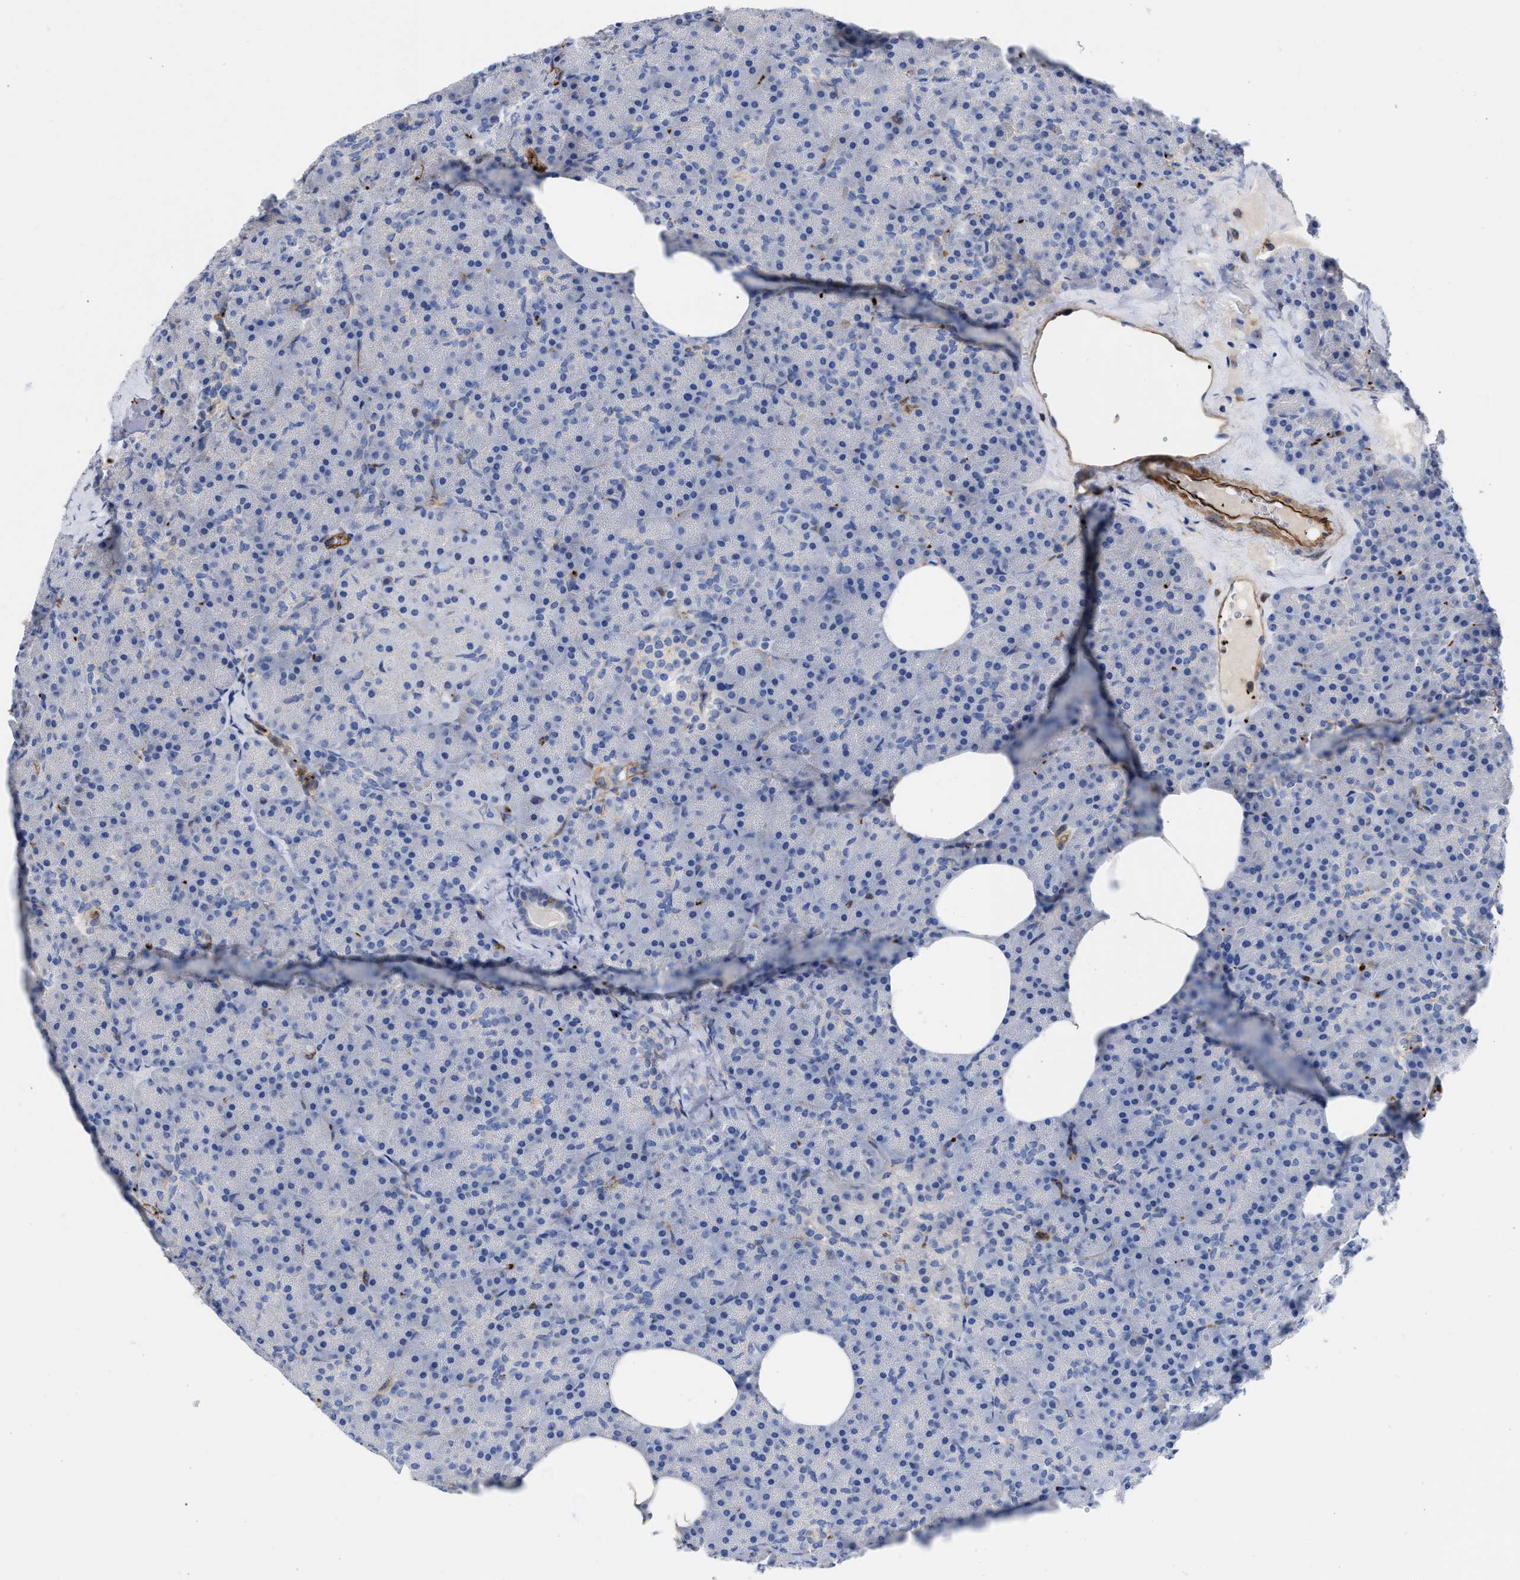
{"staining": {"intensity": "negative", "quantity": "none", "location": "none"}, "tissue": "pancreas", "cell_type": "Exocrine glandular cells", "image_type": "normal", "snomed": [{"axis": "morphology", "description": "Normal tissue, NOS"}, {"axis": "morphology", "description": "Carcinoid, malignant, NOS"}, {"axis": "topography", "description": "Pancreas"}], "caption": "The immunohistochemistry (IHC) histopathology image has no significant staining in exocrine glandular cells of pancreas.", "gene": "HS3ST5", "patient": {"sex": "female", "age": 35}}